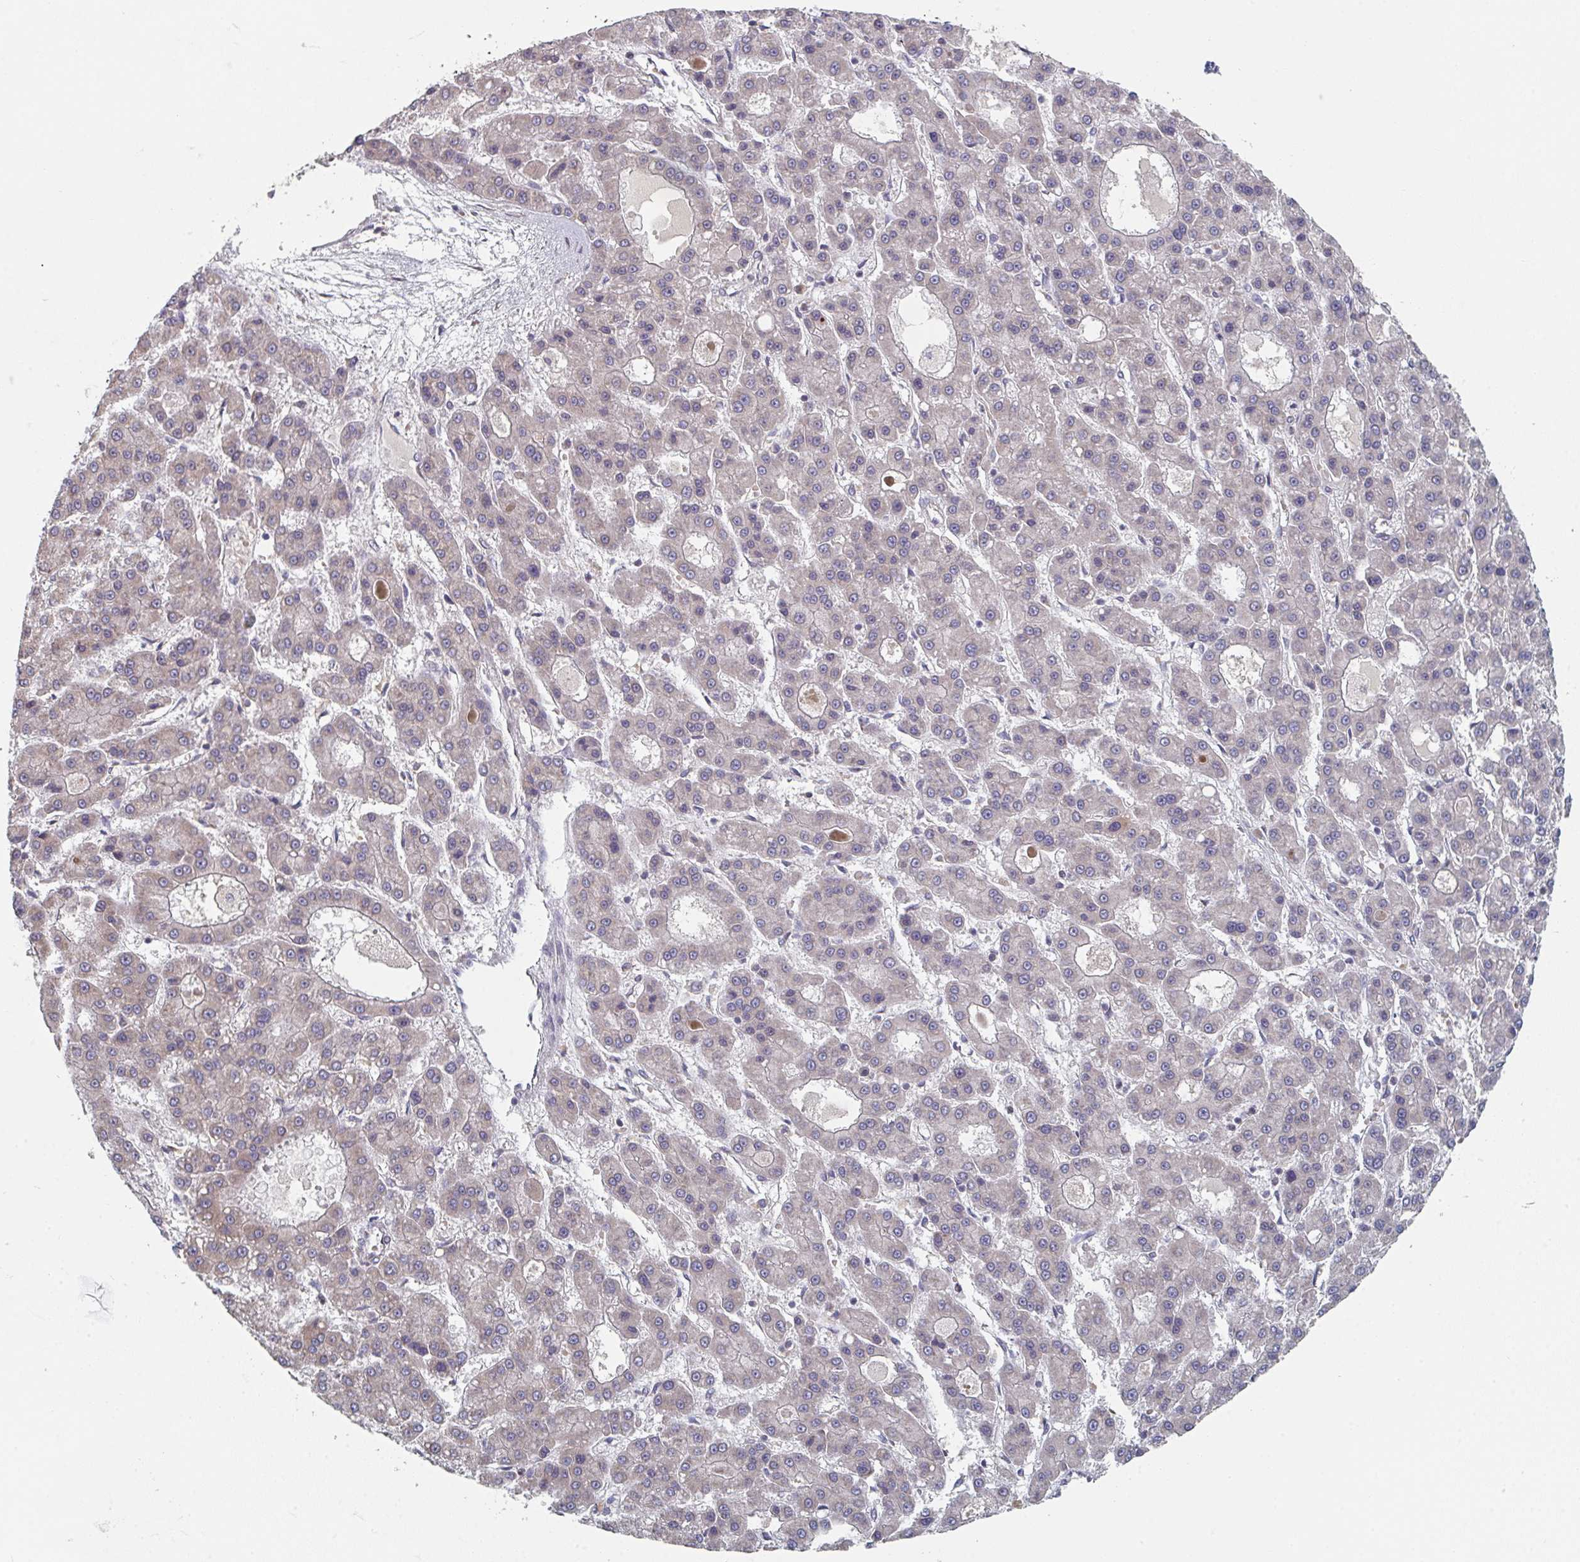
{"staining": {"intensity": "negative", "quantity": "none", "location": "none"}, "tissue": "liver cancer", "cell_type": "Tumor cells", "image_type": "cancer", "snomed": [{"axis": "morphology", "description": "Carcinoma, Hepatocellular, NOS"}, {"axis": "topography", "description": "Liver"}], "caption": "Immunohistochemistry micrograph of human hepatocellular carcinoma (liver) stained for a protein (brown), which reveals no staining in tumor cells.", "gene": "ELOVL1", "patient": {"sex": "male", "age": 70}}